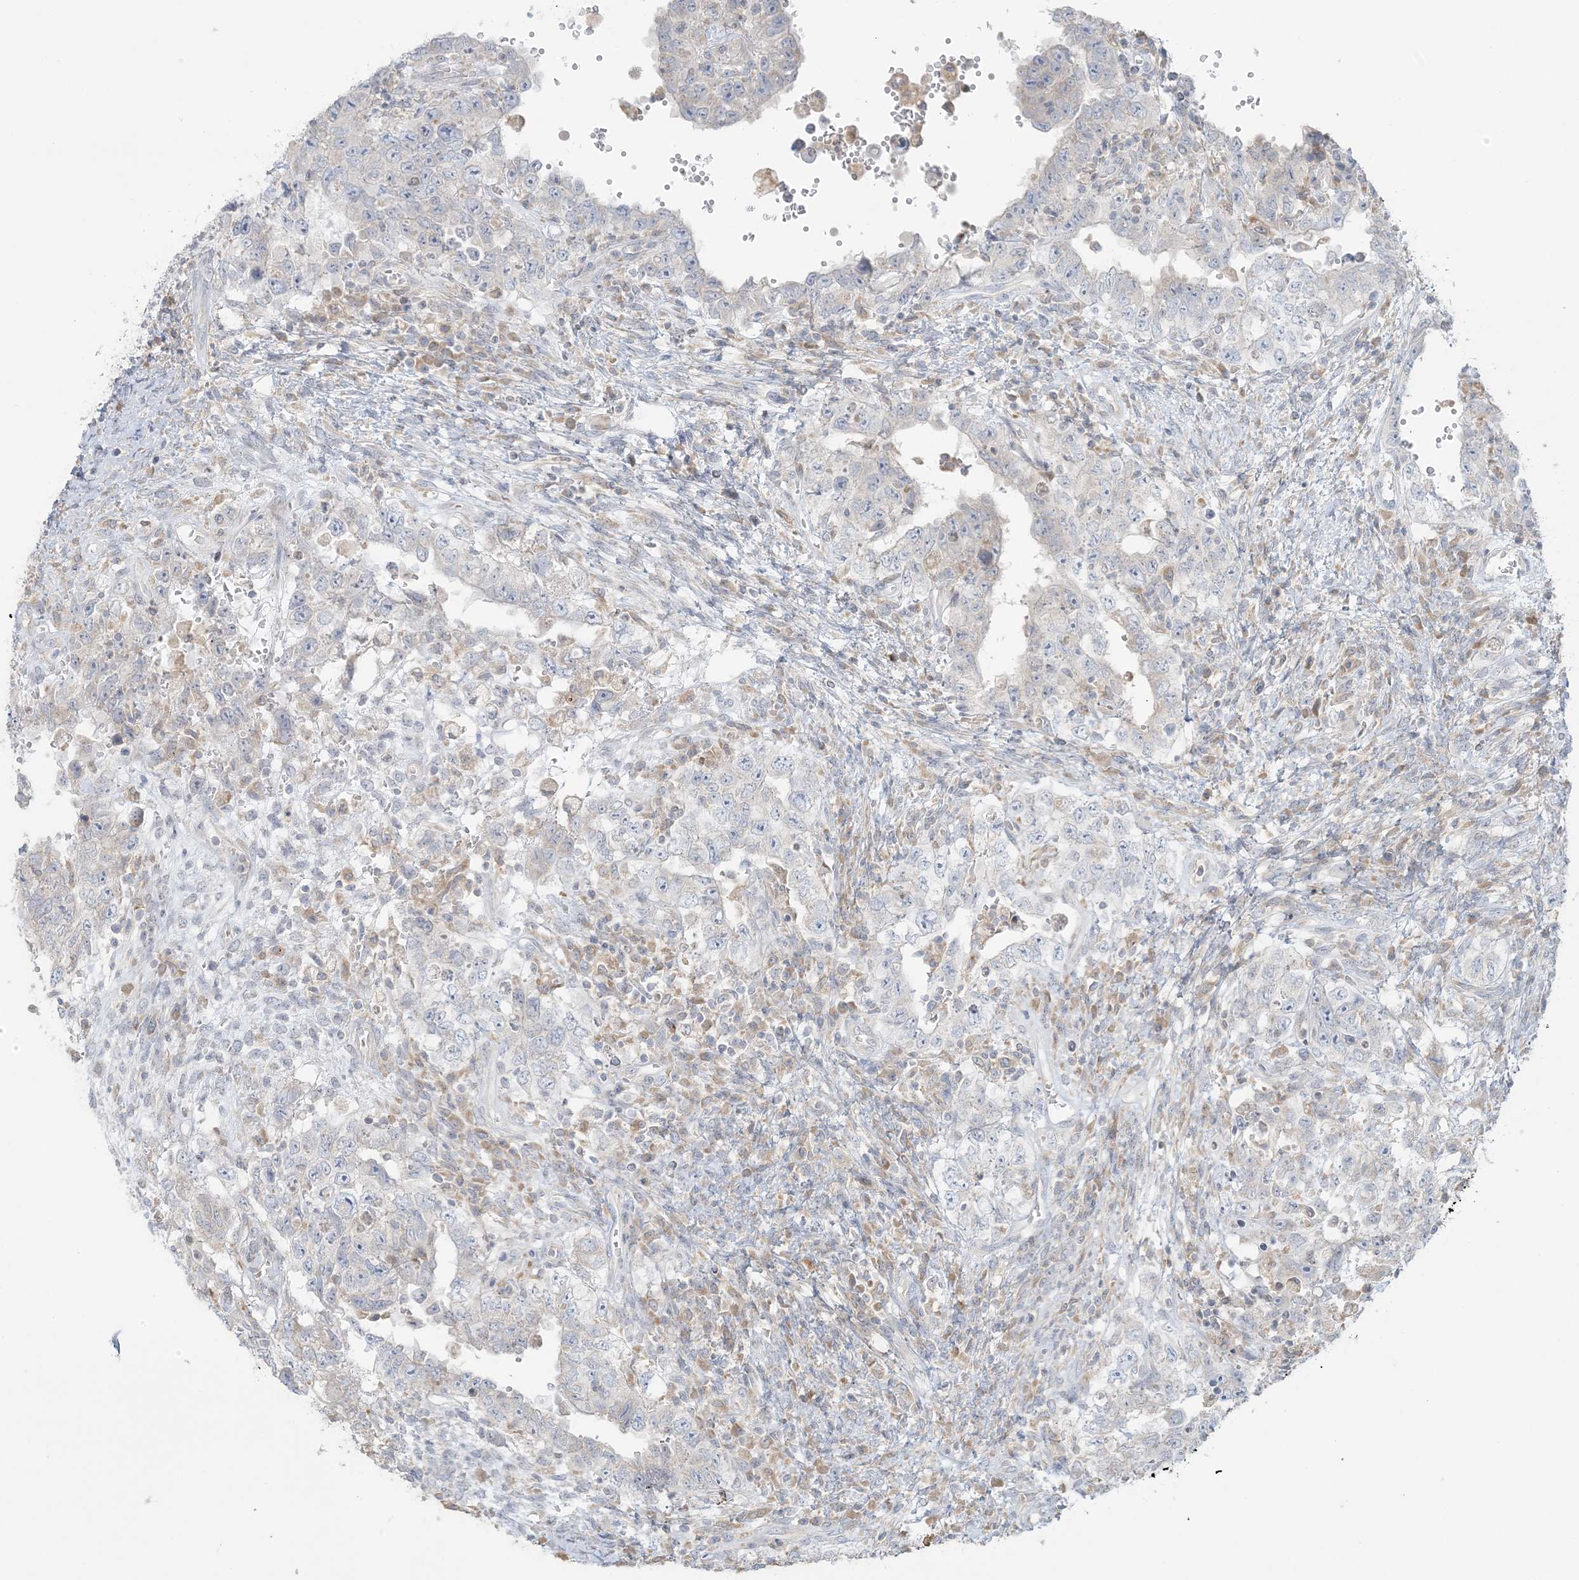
{"staining": {"intensity": "negative", "quantity": "none", "location": "none"}, "tissue": "testis cancer", "cell_type": "Tumor cells", "image_type": "cancer", "snomed": [{"axis": "morphology", "description": "Carcinoma, Embryonal, NOS"}, {"axis": "topography", "description": "Testis"}], "caption": "The immunohistochemistry photomicrograph has no significant positivity in tumor cells of testis cancer (embryonal carcinoma) tissue. (DAB immunohistochemistry visualized using brightfield microscopy, high magnification).", "gene": "EEFSEC", "patient": {"sex": "male", "age": 26}}